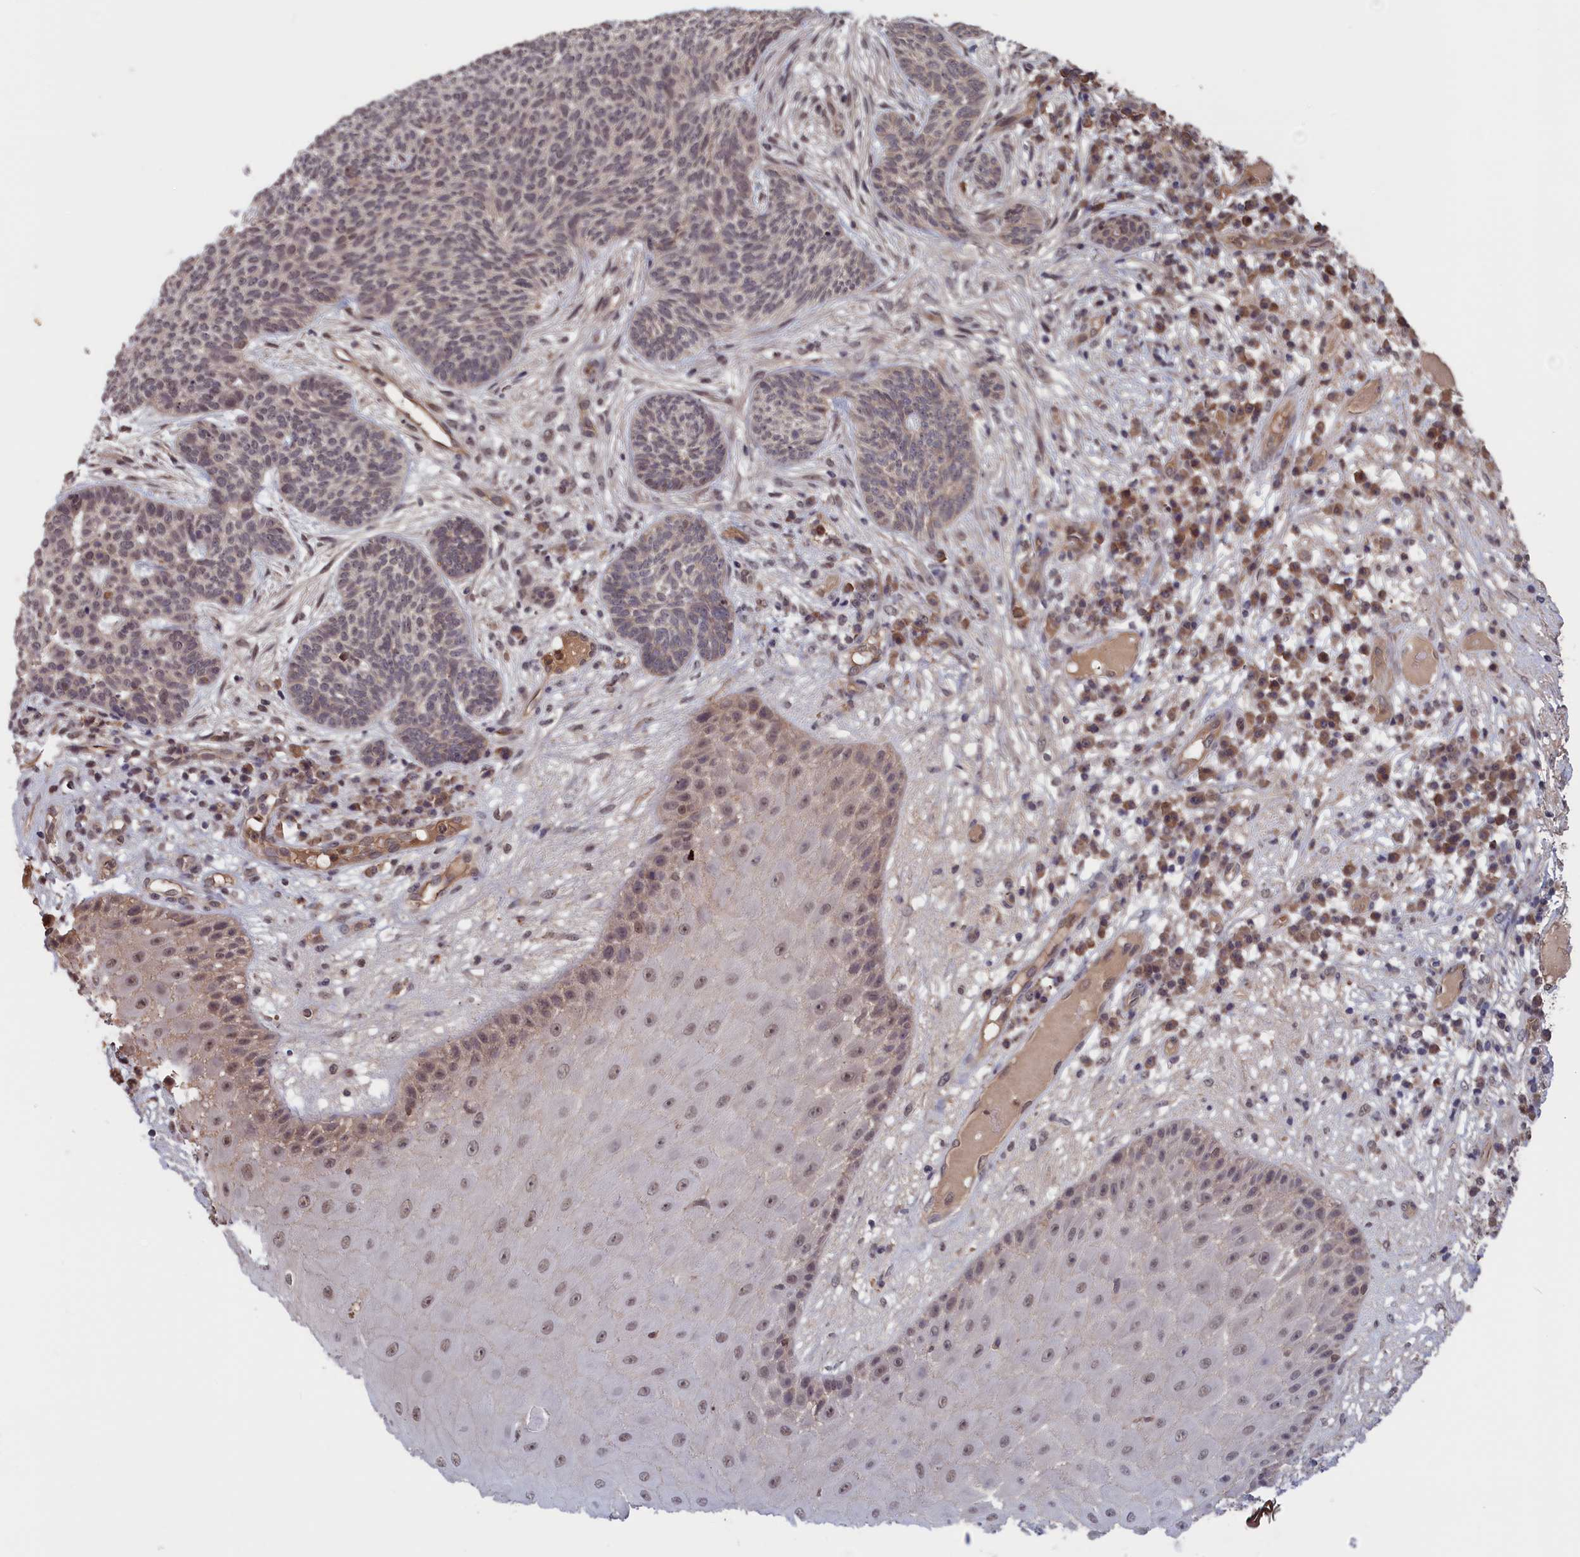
{"staining": {"intensity": "weak", "quantity": "<25%", "location": "nuclear"}, "tissue": "skin cancer", "cell_type": "Tumor cells", "image_type": "cancer", "snomed": [{"axis": "morphology", "description": "Normal tissue, NOS"}, {"axis": "morphology", "description": "Basal cell carcinoma"}, {"axis": "topography", "description": "Skin"}], "caption": "There is no significant positivity in tumor cells of skin cancer (basal cell carcinoma).", "gene": "PLP2", "patient": {"sex": "male", "age": 64}}